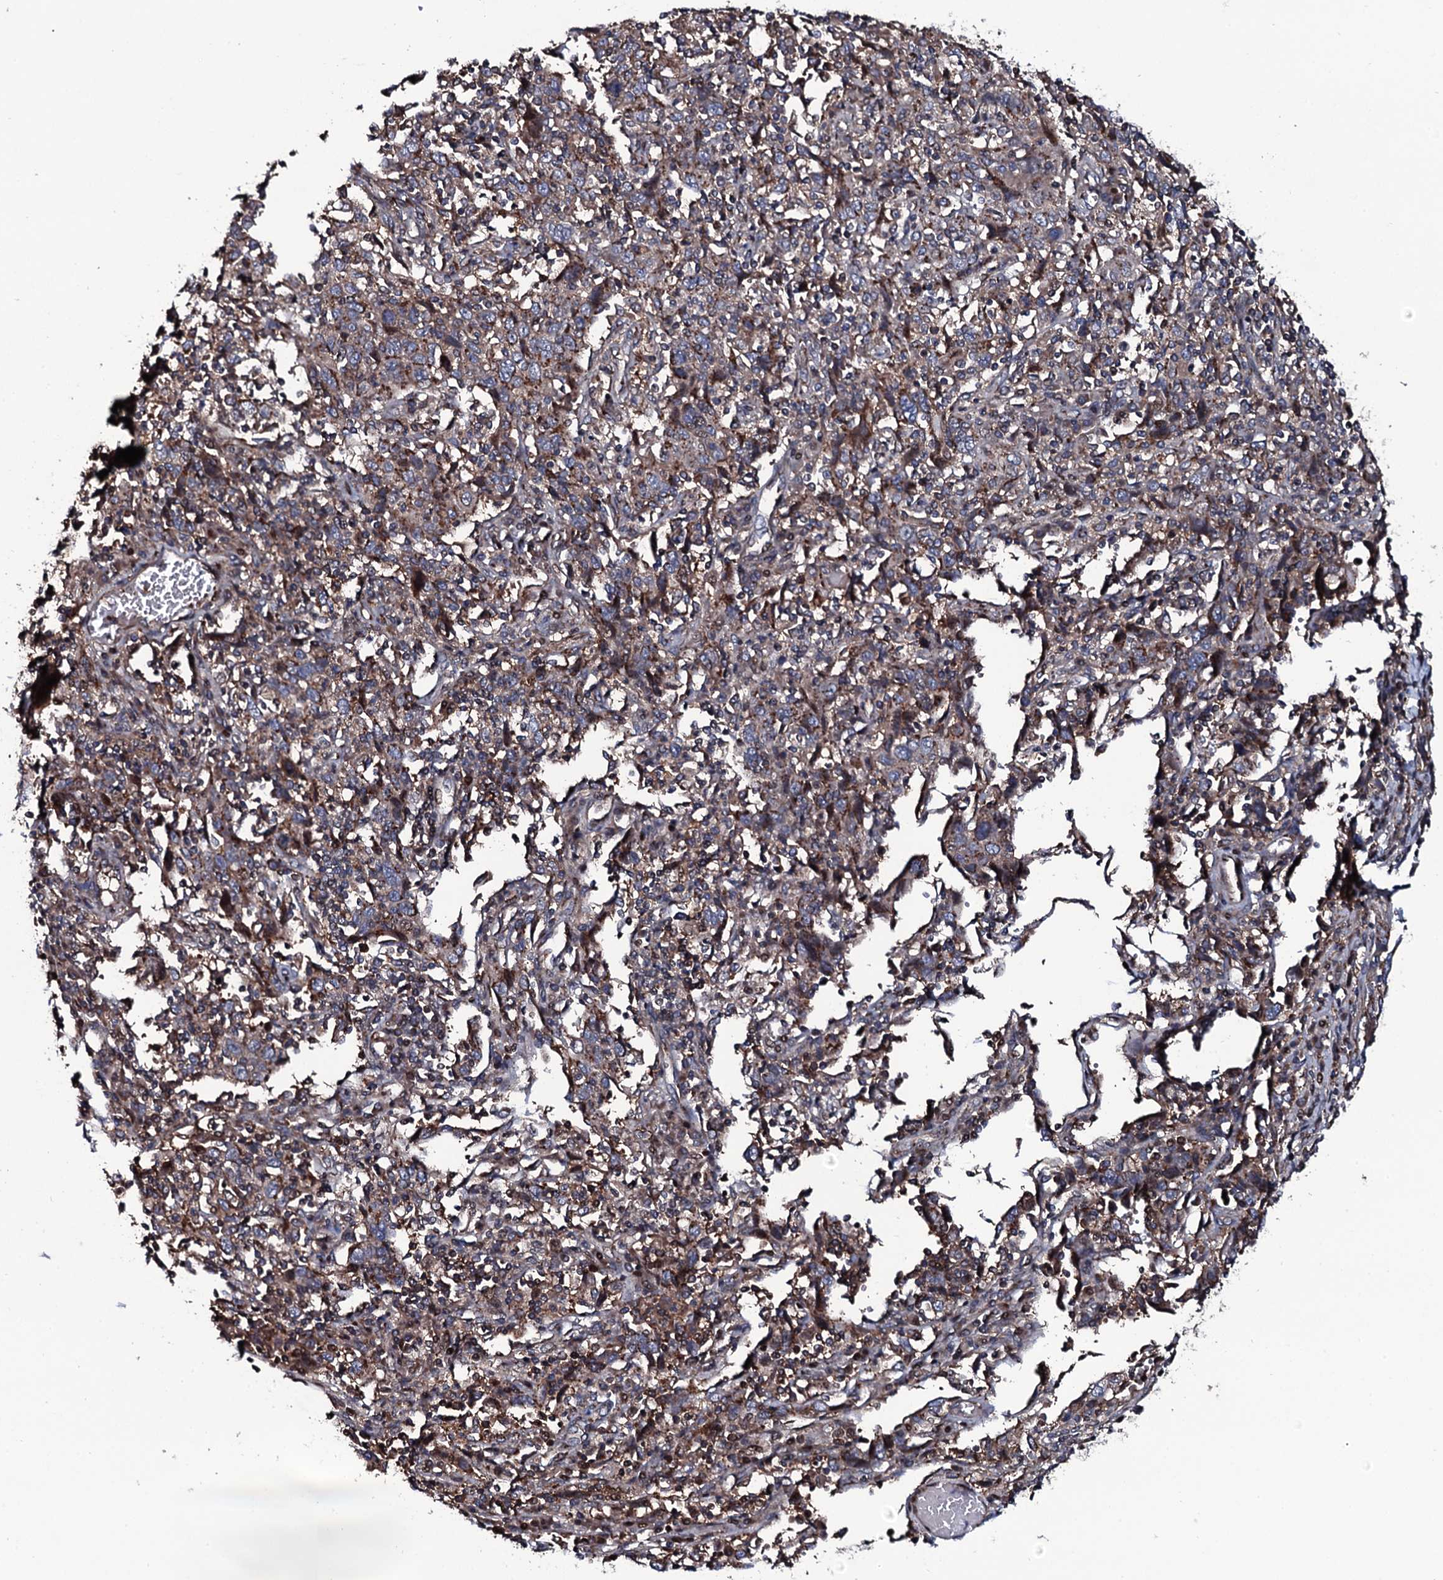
{"staining": {"intensity": "moderate", "quantity": "25%-75%", "location": "cytoplasmic/membranous"}, "tissue": "cervical cancer", "cell_type": "Tumor cells", "image_type": "cancer", "snomed": [{"axis": "morphology", "description": "Squamous cell carcinoma, NOS"}, {"axis": "topography", "description": "Cervix"}], "caption": "Immunohistochemical staining of human cervical cancer (squamous cell carcinoma) exhibits medium levels of moderate cytoplasmic/membranous protein staining in about 25%-75% of tumor cells.", "gene": "PLET1", "patient": {"sex": "female", "age": 46}}